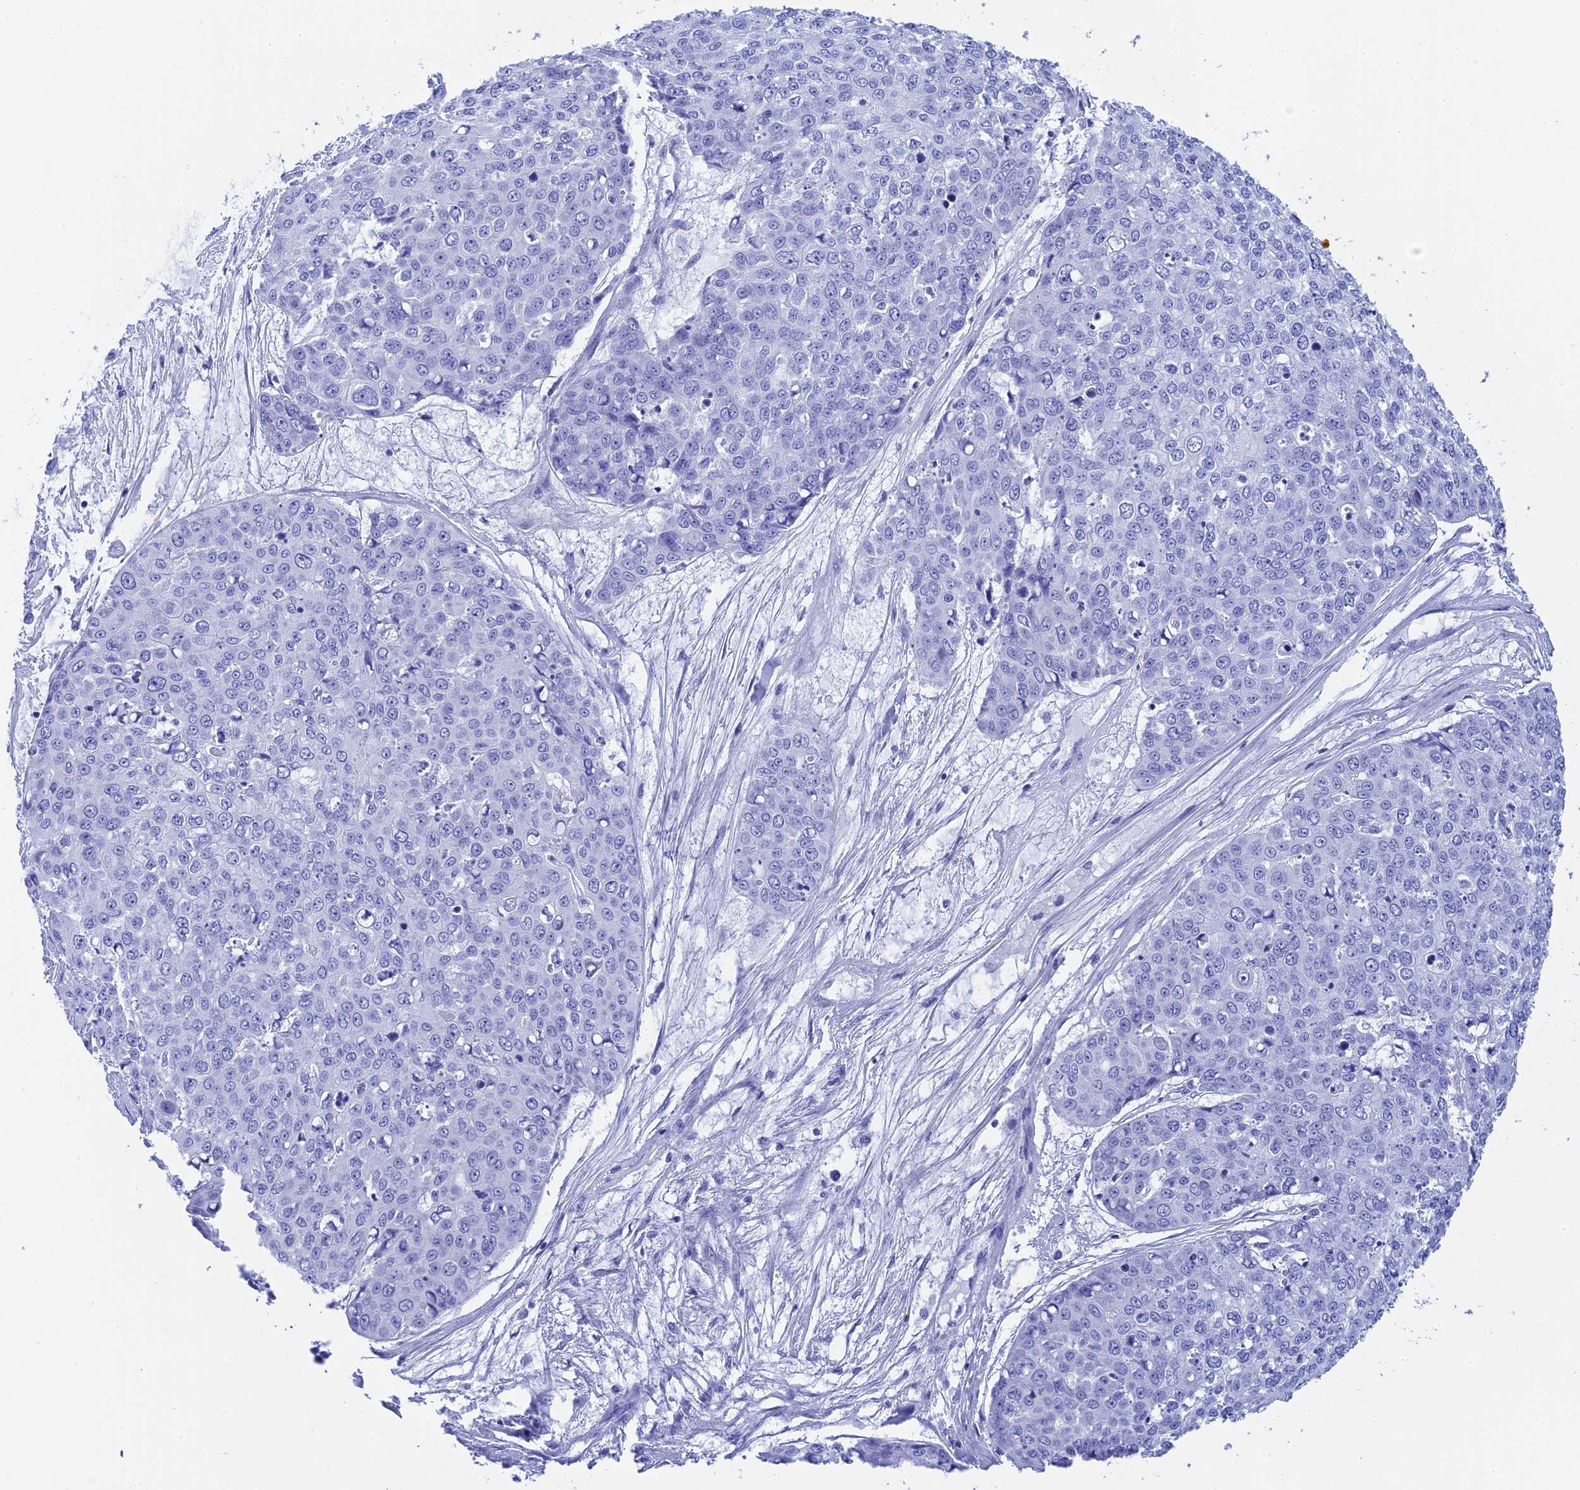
{"staining": {"intensity": "negative", "quantity": "none", "location": "none"}, "tissue": "skin cancer", "cell_type": "Tumor cells", "image_type": "cancer", "snomed": [{"axis": "morphology", "description": "Squamous cell carcinoma, NOS"}, {"axis": "topography", "description": "Skin"}], "caption": "Tumor cells are negative for brown protein staining in skin cancer (squamous cell carcinoma).", "gene": "TEX101", "patient": {"sex": "female", "age": 44}}